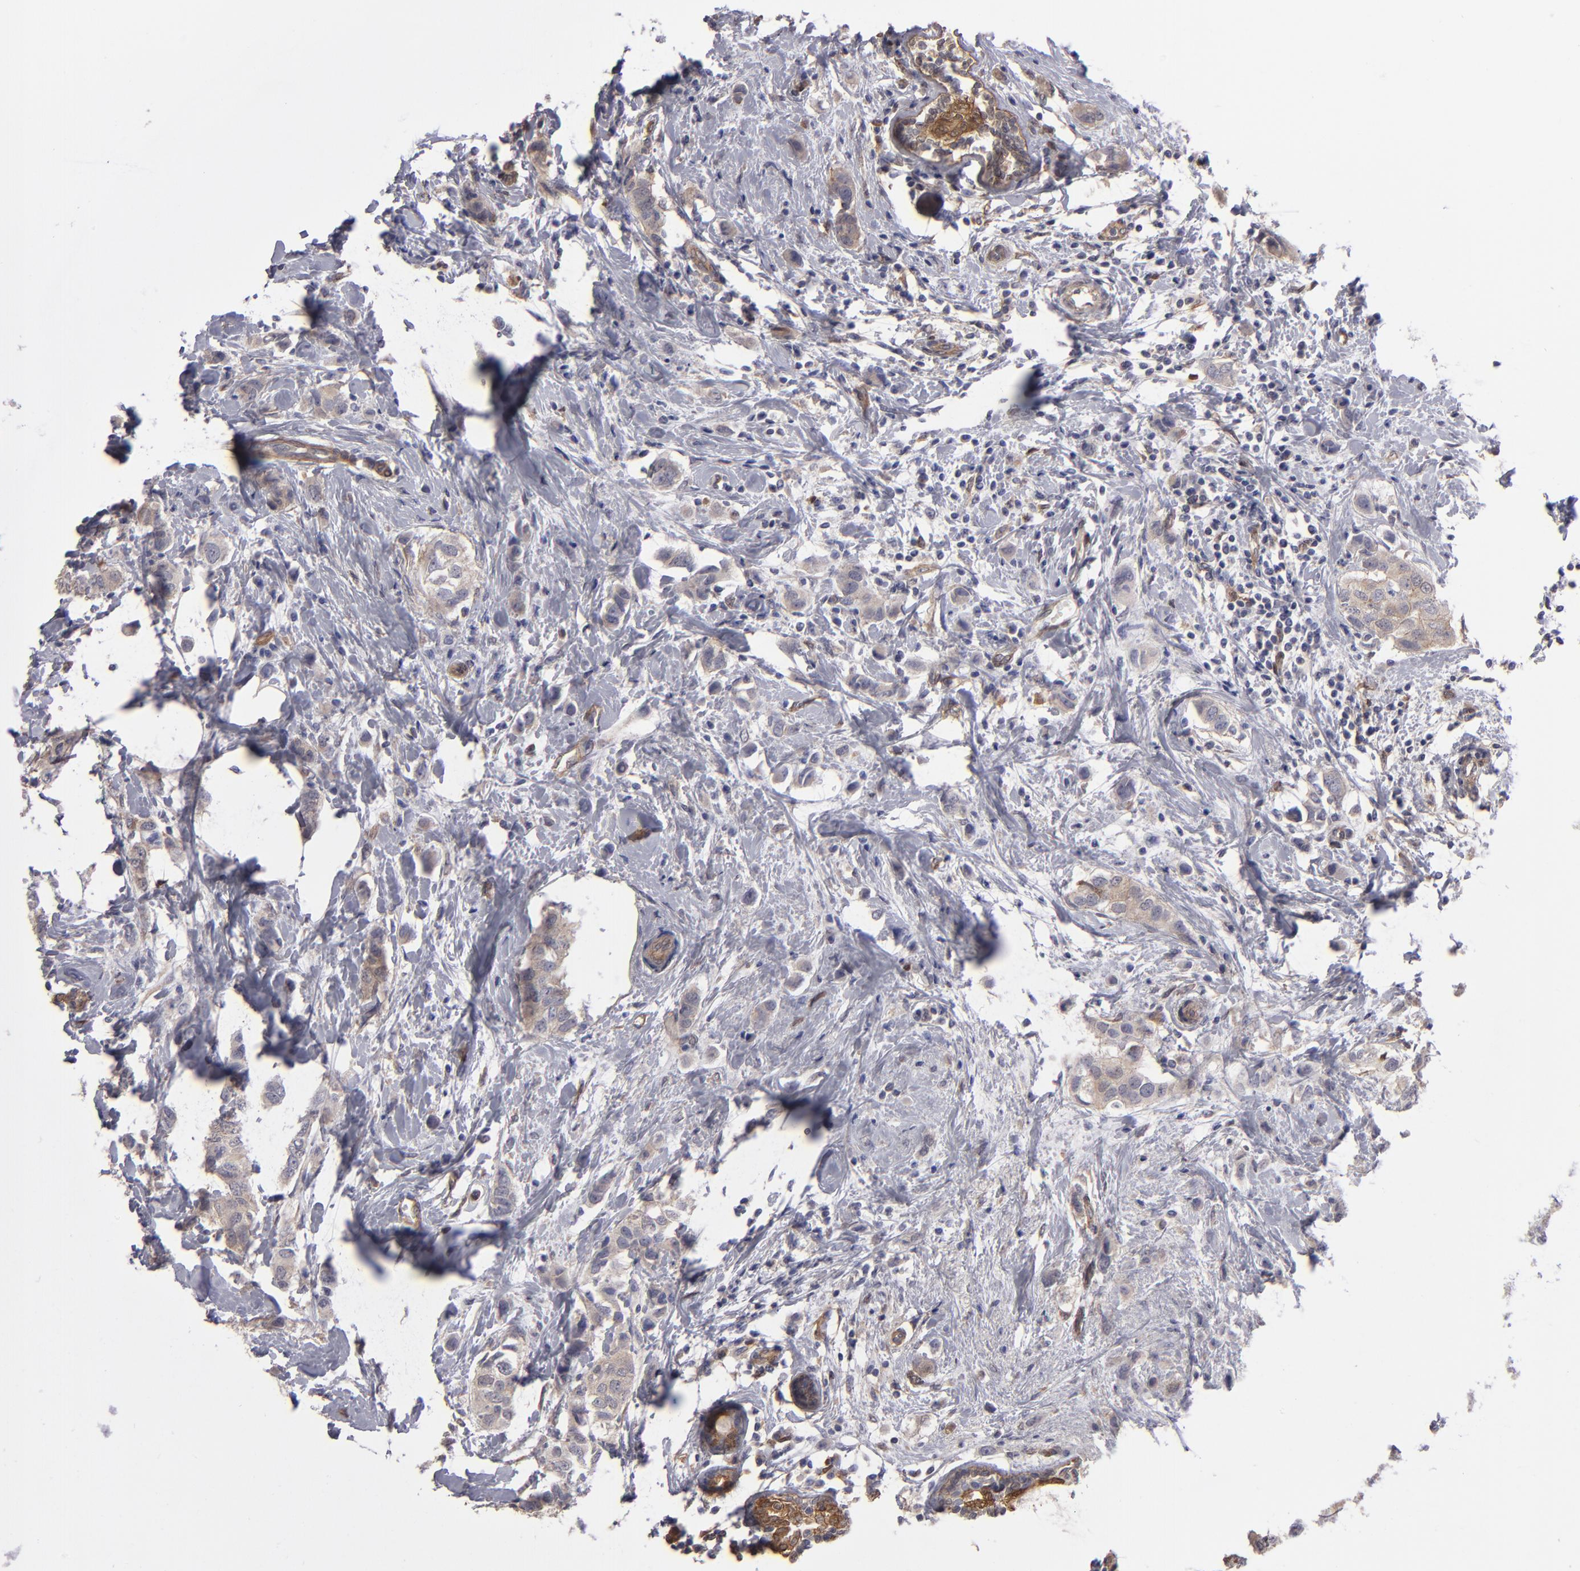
{"staining": {"intensity": "weak", "quantity": ">75%", "location": "cytoplasmic/membranous"}, "tissue": "breast cancer", "cell_type": "Tumor cells", "image_type": "cancer", "snomed": [{"axis": "morphology", "description": "Normal tissue, NOS"}, {"axis": "morphology", "description": "Duct carcinoma"}, {"axis": "topography", "description": "Breast"}], "caption": "Breast cancer (invasive ductal carcinoma) stained for a protein (brown) demonstrates weak cytoplasmic/membranous positive positivity in approximately >75% of tumor cells.", "gene": "NDRG2", "patient": {"sex": "female", "age": 50}}